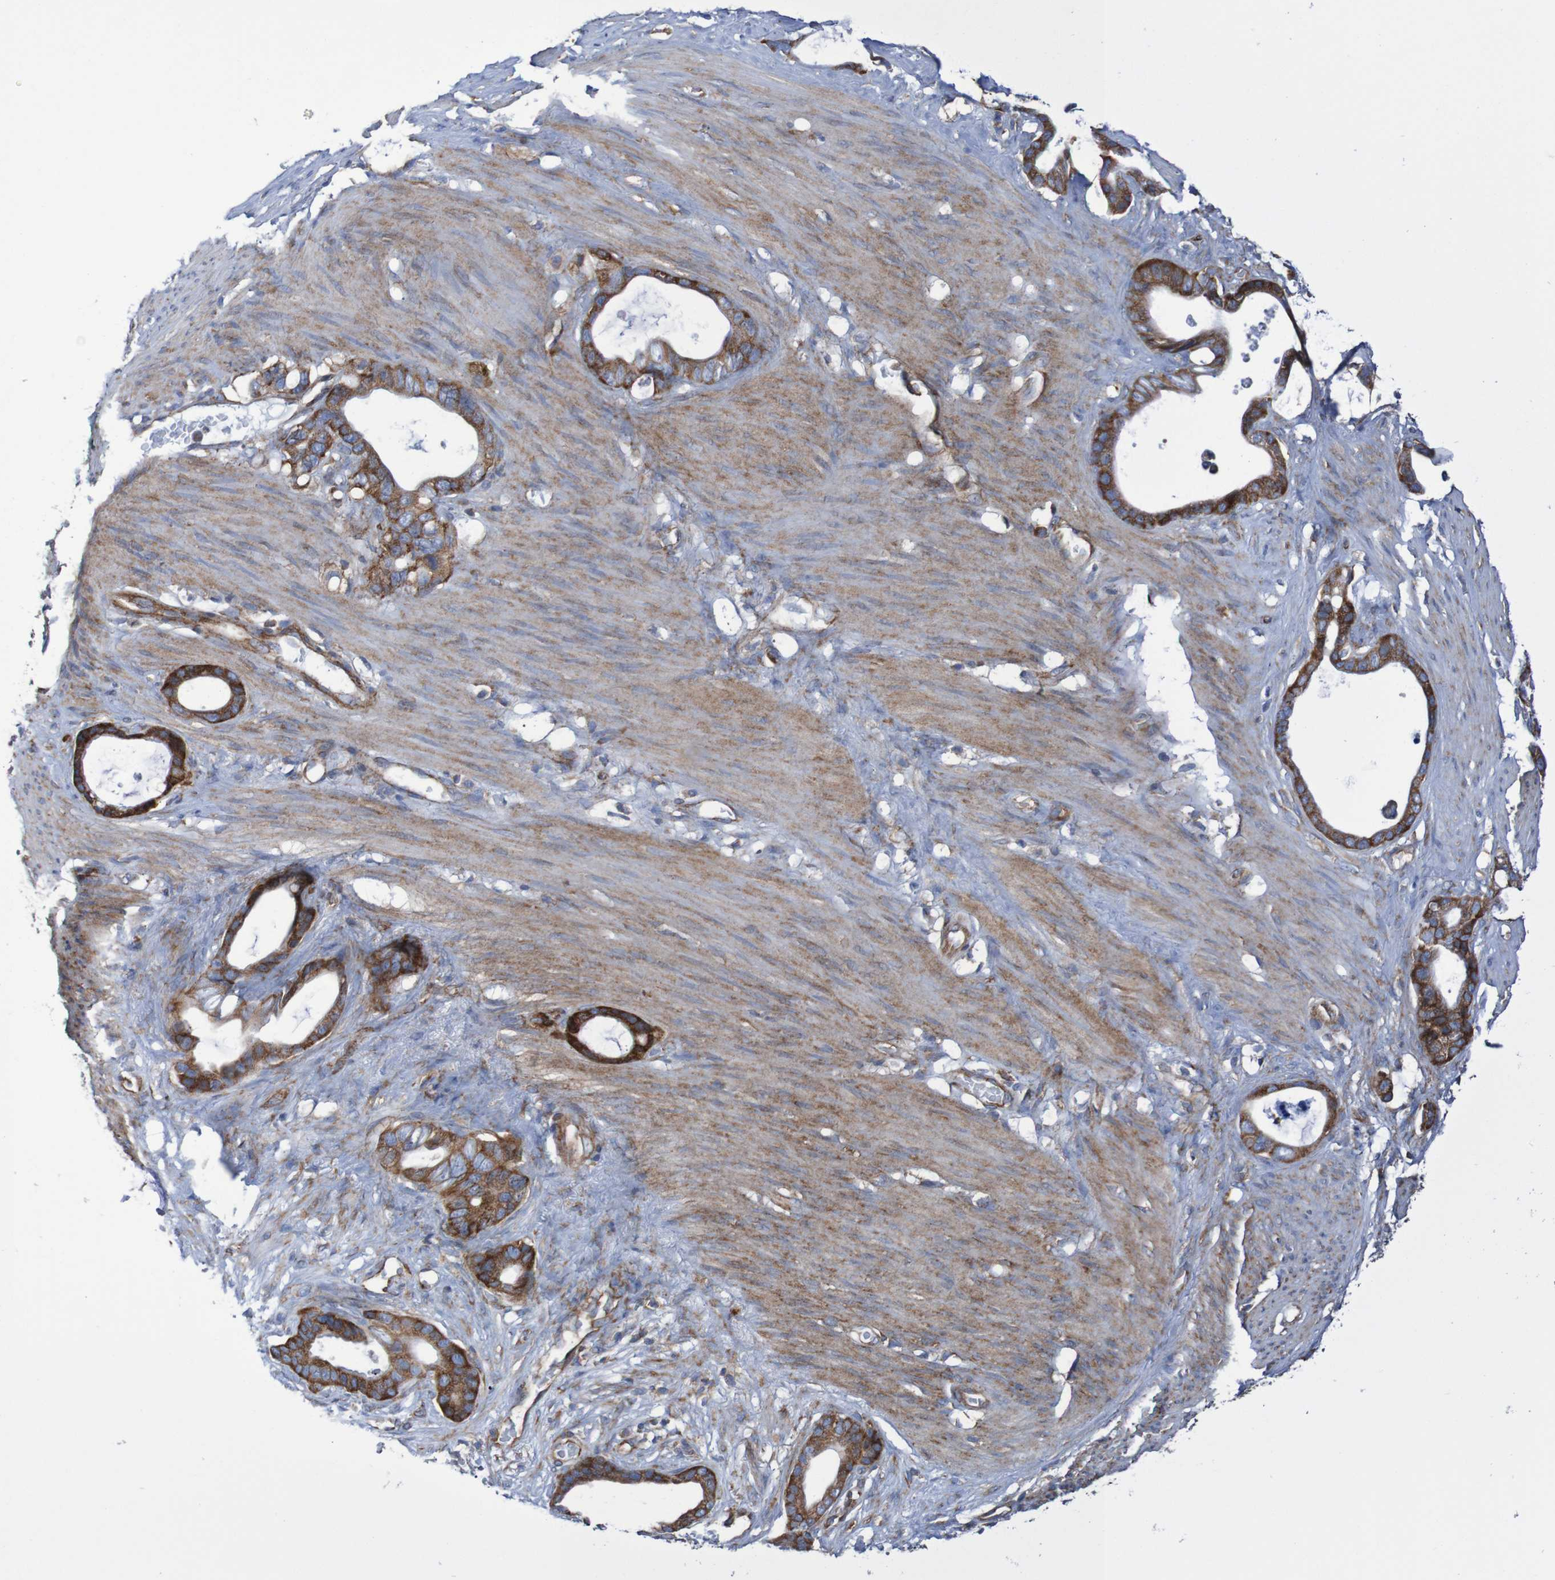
{"staining": {"intensity": "strong", "quantity": ">75%", "location": "cytoplasmic/membranous"}, "tissue": "stomach cancer", "cell_type": "Tumor cells", "image_type": "cancer", "snomed": [{"axis": "morphology", "description": "Adenocarcinoma, NOS"}, {"axis": "topography", "description": "Stomach"}], "caption": "High-power microscopy captured an immunohistochemistry (IHC) micrograph of adenocarcinoma (stomach), revealing strong cytoplasmic/membranous expression in about >75% of tumor cells. (DAB (3,3'-diaminobenzidine) IHC, brown staining for protein, blue staining for nuclei).", "gene": "FXR2", "patient": {"sex": "female", "age": 75}}